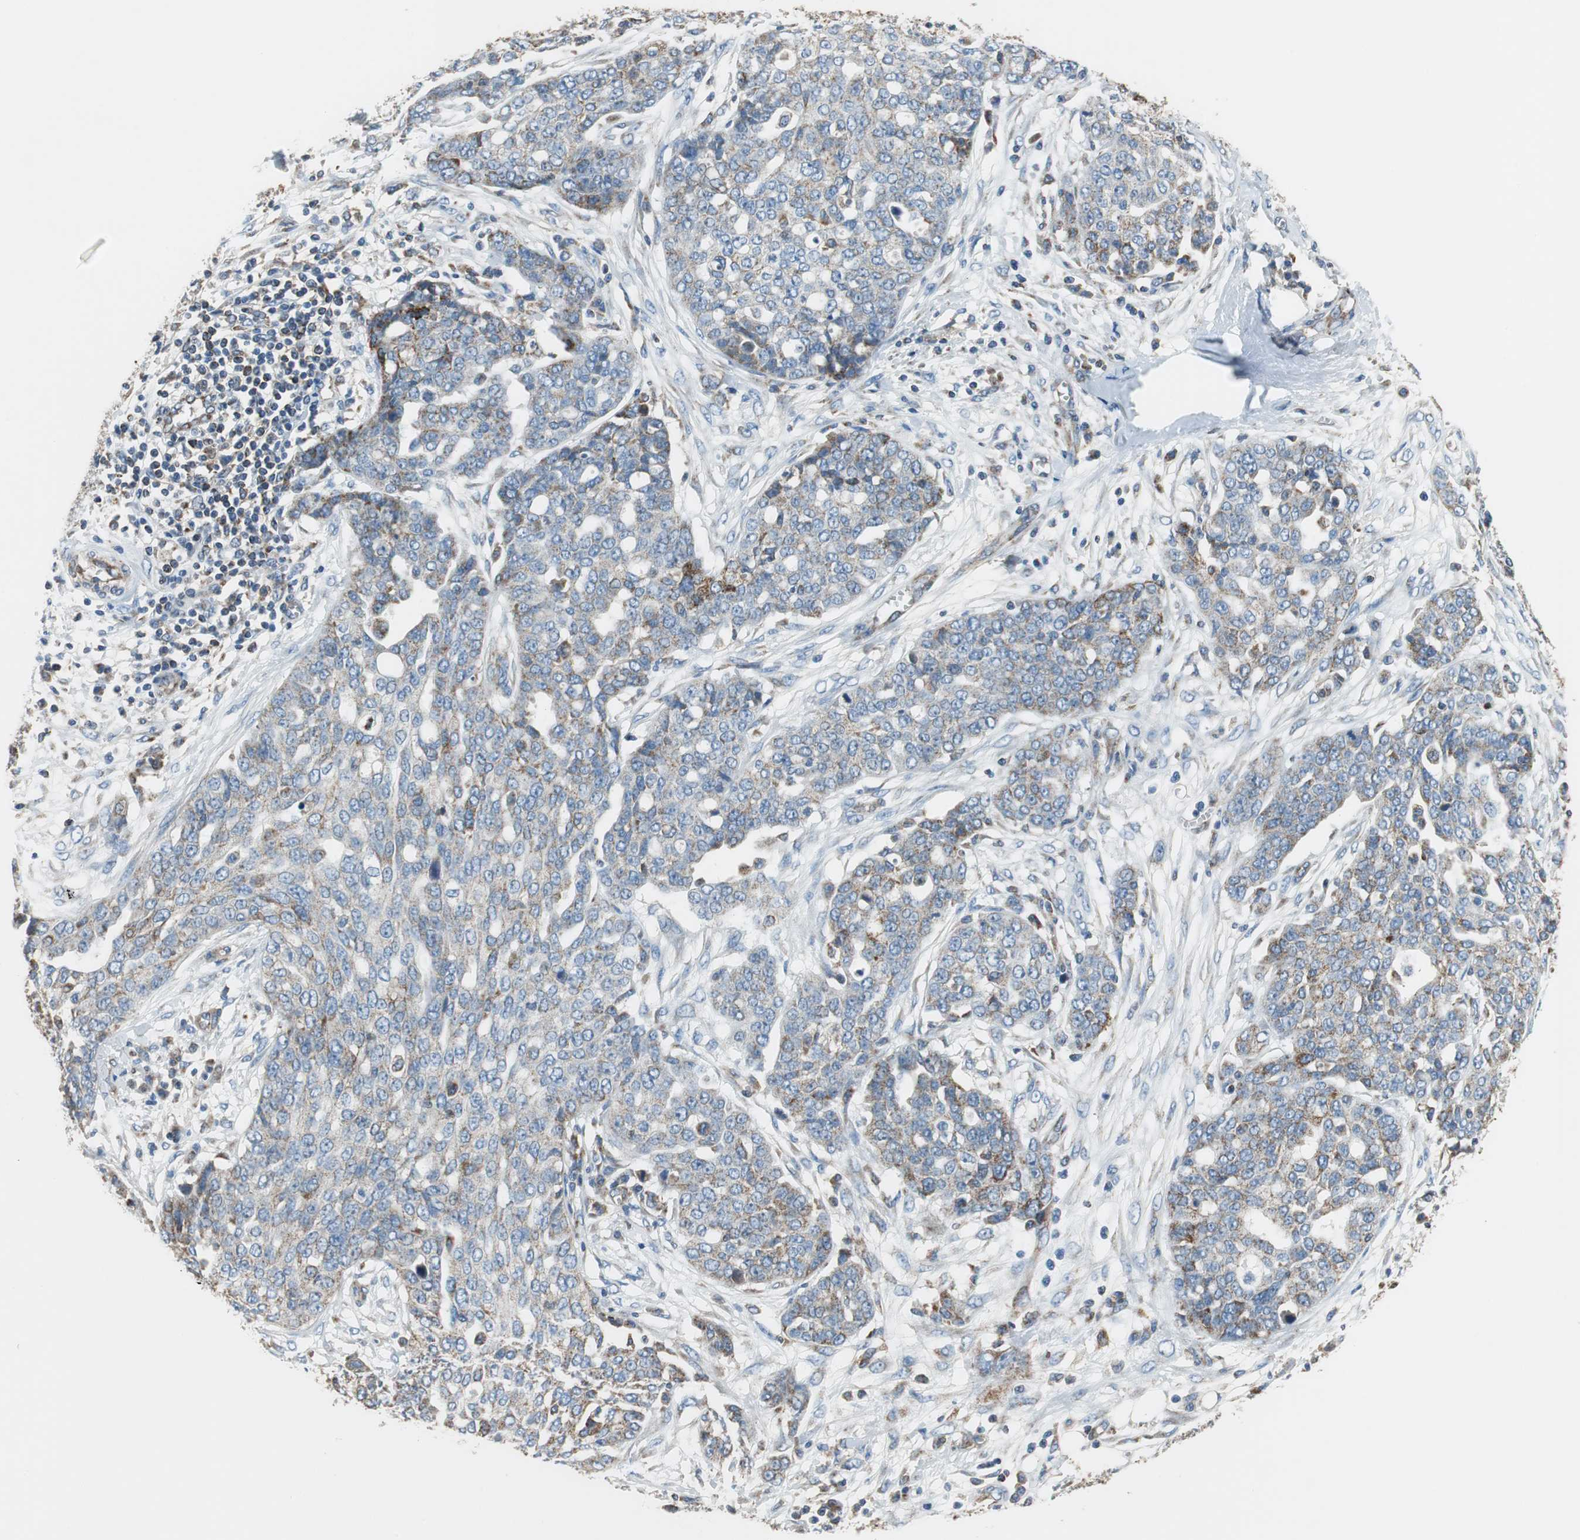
{"staining": {"intensity": "moderate", "quantity": "<25%", "location": "cytoplasmic/membranous"}, "tissue": "ovarian cancer", "cell_type": "Tumor cells", "image_type": "cancer", "snomed": [{"axis": "morphology", "description": "Cystadenocarcinoma, serous, NOS"}, {"axis": "topography", "description": "Soft tissue"}, {"axis": "topography", "description": "Ovary"}], "caption": "Ovarian serous cystadenocarcinoma stained with DAB immunohistochemistry (IHC) shows low levels of moderate cytoplasmic/membranous staining in approximately <25% of tumor cells.", "gene": "GSTK1", "patient": {"sex": "female", "age": 57}}